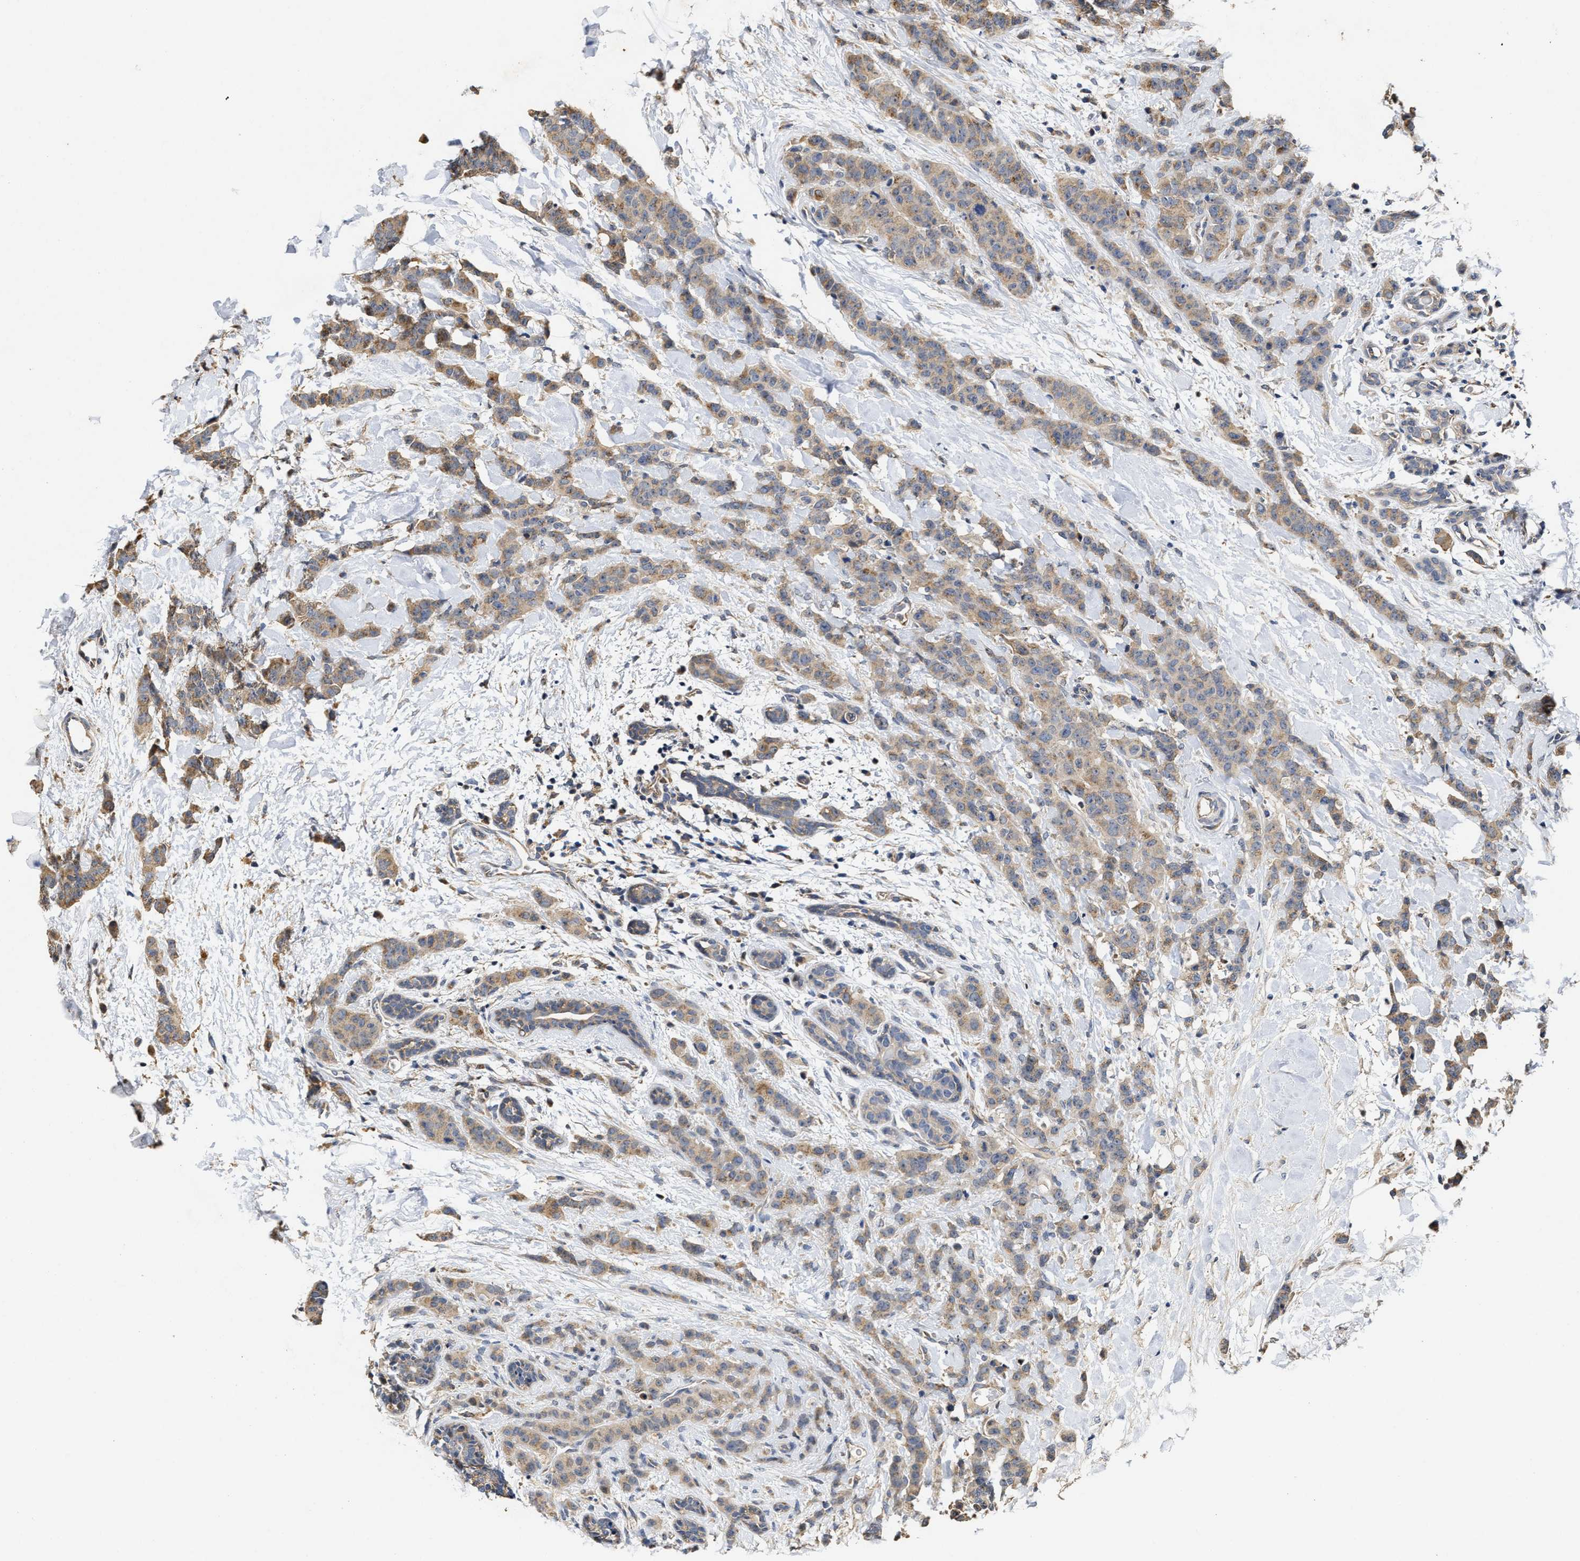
{"staining": {"intensity": "weak", "quantity": ">75%", "location": "cytoplasmic/membranous"}, "tissue": "breast cancer", "cell_type": "Tumor cells", "image_type": "cancer", "snomed": [{"axis": "morphology", "description": "Normal tissue, NOS"}, {"axis": "morphology", "description": "Duct carcinoma"}, {"axis": "topography", "description": "Breast"}], "caption": "The histopathology image displays a brown stain indicating the presence of a protein in the cytoplasmic/membranous of tumor cells in breast intraductal carcinoma.", "gene": "SCYL2", "patient": {"sex": "female", "age": 40}}